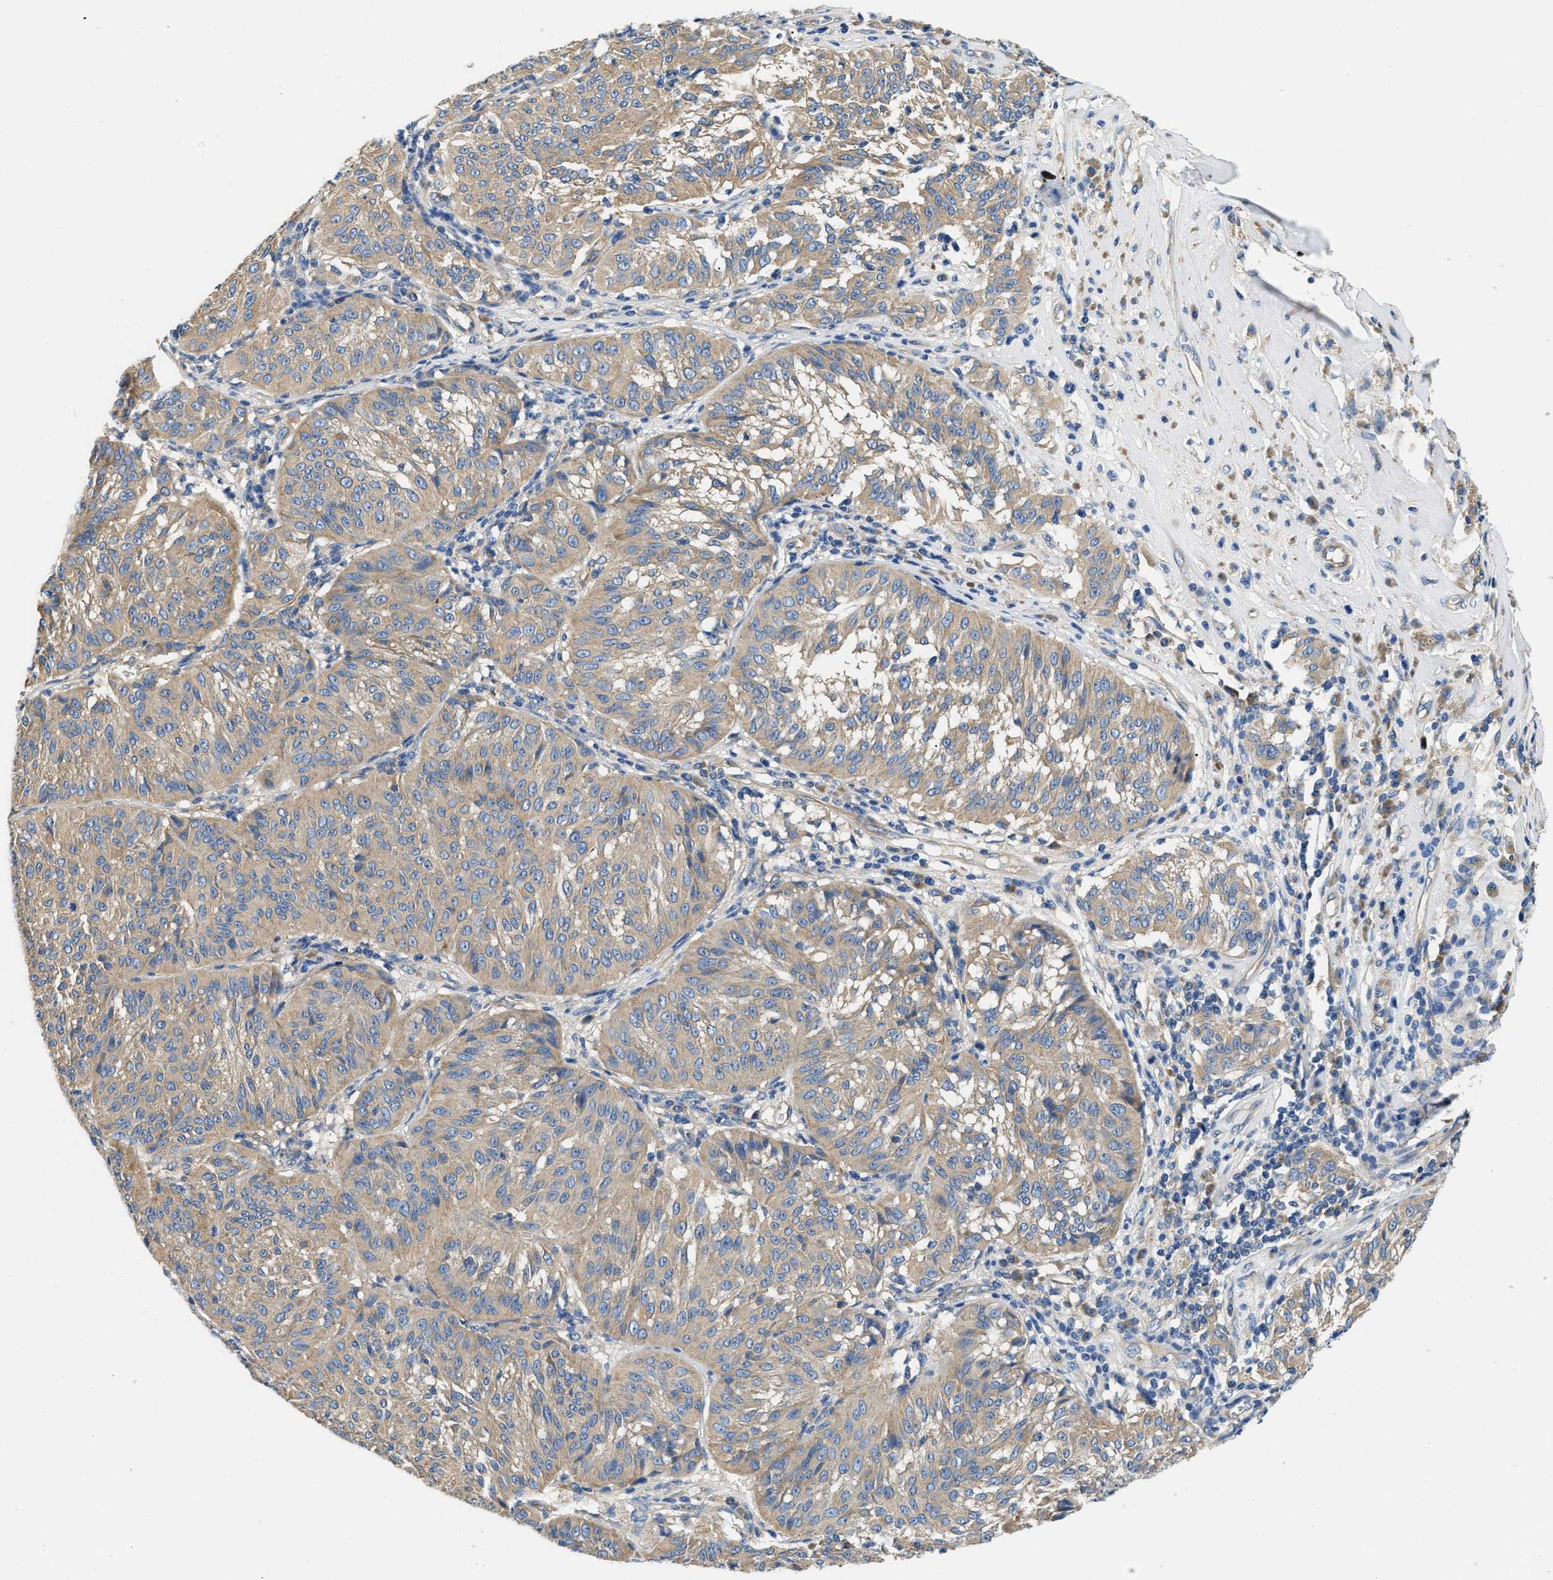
{"staining": {"intensity": "weak", "quantity": ">75%", "location": "cytoplasmic/membranous"}, "tissue": "melanoma", "cell_type": "Tumor cells", "image_type": "cancer", "snomed": [{"axis": "morphology", "description": "Malignant melanoma, NOS"}, {"axis": "topography", "description": "Skin"}], "caption": "Protein analysis of malignant melanoma tissue shows weak cytoplasmic/membranous positivity in approximately >75% of tumor cells.", "gene": "CSDE1", "patient": {"sex": "female", "age": 72}}